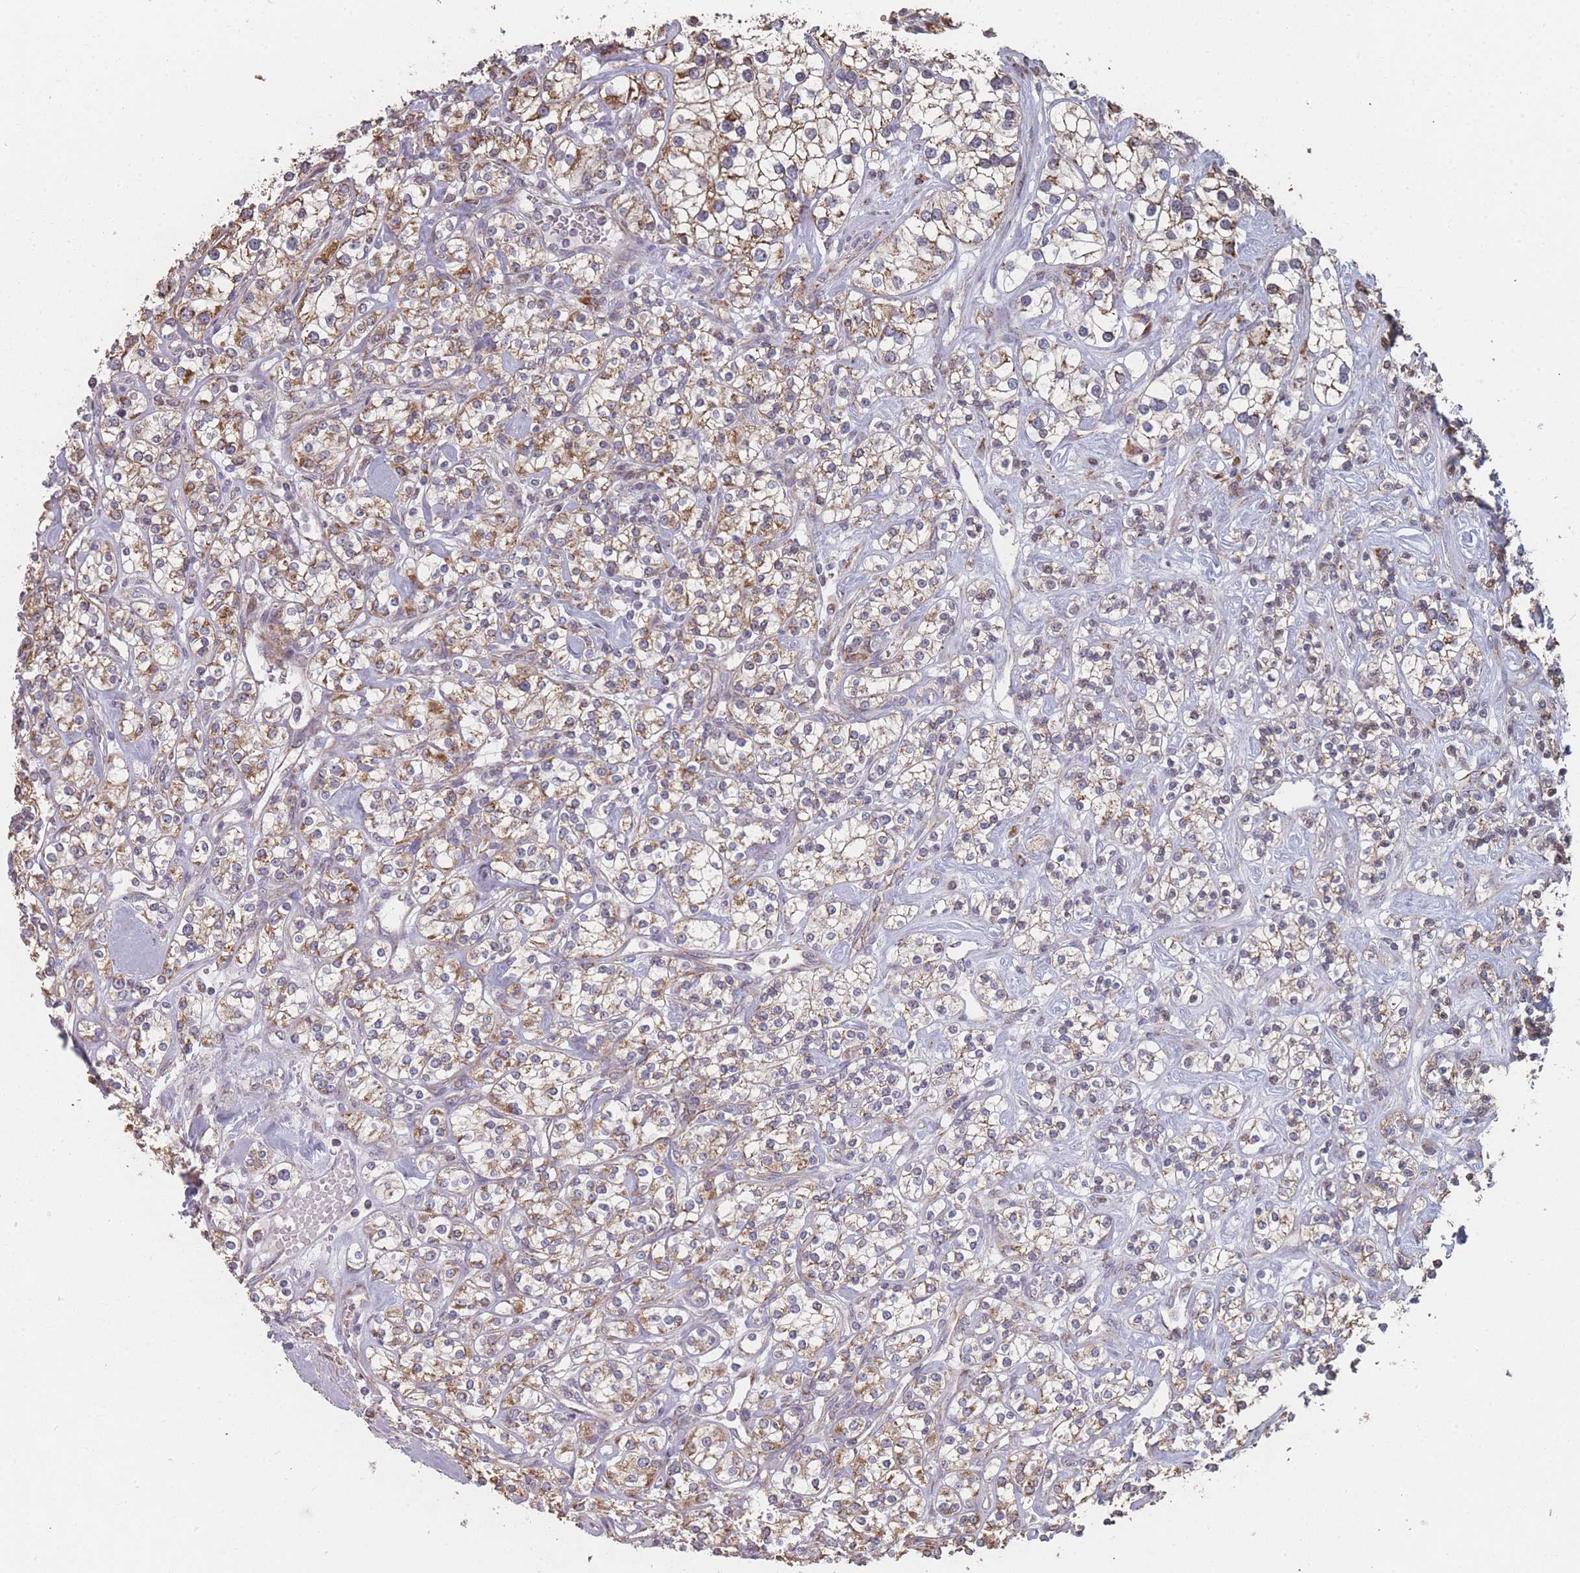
{"staining": {"intensity": "moderate", "quantity": ">75%", "location": "cytoplasmic/membranous"}, "tissue": "renal cancer", "cell_type": "Tumor cells", "image_type": "cancer", "snomed": [{"axis": "morphology", "description": "Adenocarcinoma, NOS"}, {"axis": "topography", "description": "Kidney"}], "caption": "Immunohistochemistry (IHC) histopathology image of neoplastic tissue: human renal adenocarcinoma stained using IHC demonstrates medium levels of moderate protein expression localized specifically in the cytoplasmic/membranous of tumor cells, appearing as a cytoplasmic/membranous brown color.", "gene": "PSMB3", "patient": {"sex": "male", "age": 77}}